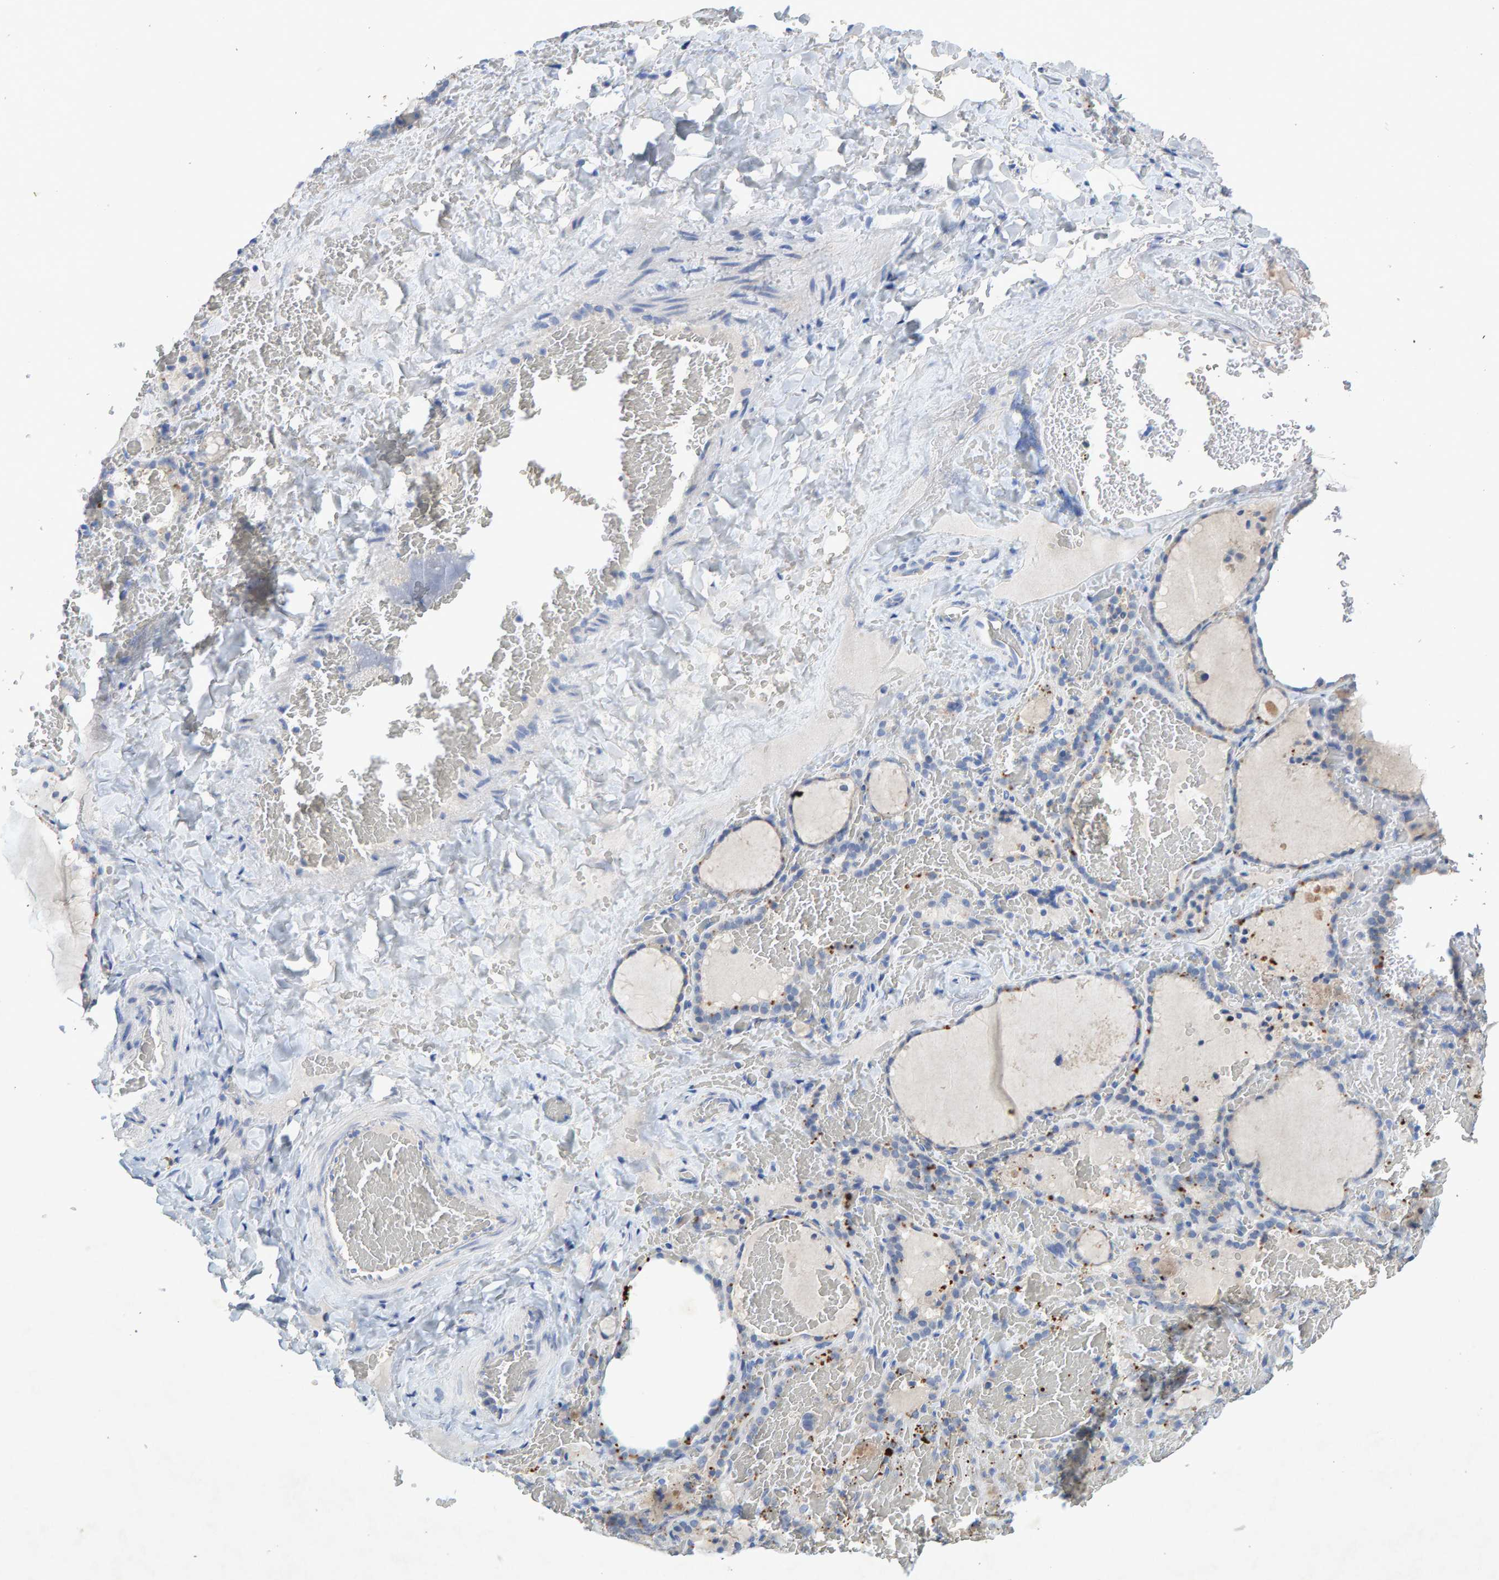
{"staining": {"intensity": "negative", "quantity": "none", "location": "none"}, "tissue": "thyroid gland", "cell_type": "Glandular cells", "image_type": "normal", "snomed": [{"axis": "morphology", "description": "Normal tissue, NOS"}, {"axis": "topography", "description": "Thyroid gland"}], "caption": "A micrograph of thyroid gland stained for a protein shows no brown staining in glandular cells. (DAB (3,3'-diaminobenzidine) immunohistochemistry (IHC) visualized using brightfield microscopy, high magnification).", "gene": "CTH", "patient": {"sex": "female", "age": 22}}